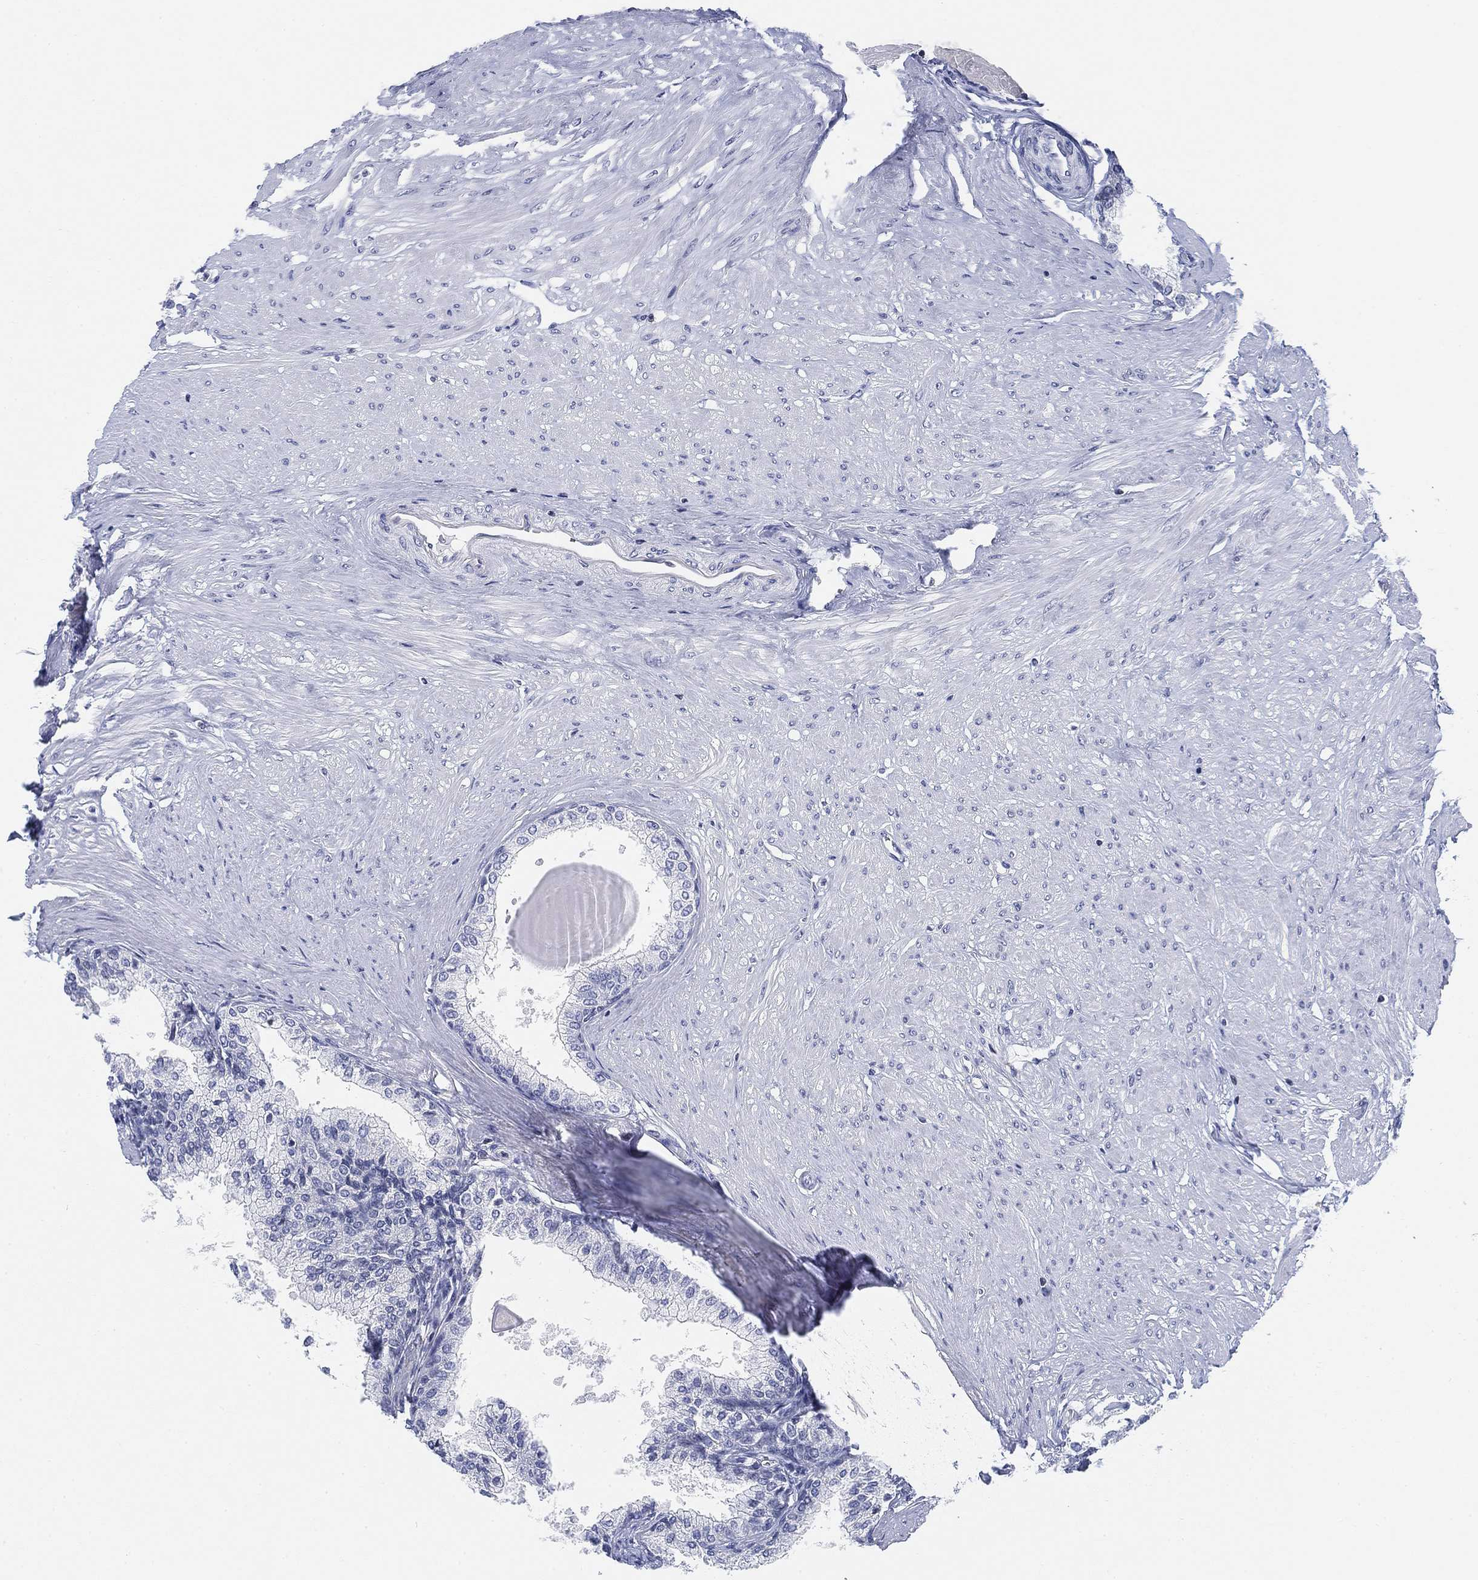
{"staining": {"intensity": "negative", "quantity": "none", "location": "none"}, "tissue": "prostate", "cell_type": "Glandular cells", "image_type": "normal", "snomed": [{"axis": "morphology", "description": "Normal tissue, NOS"}, {"axis": "topography", "description": "Prostate"}], "caption": "Glandular cells are negative for protein expression in normal human prostate. (Stains: DAB immunohistochemistry (IHC) with hematoxylin counter stain, Microscopy: brightfield microscopy at high magnification).", "gene": "FYB1", "patient": {"sex": "male", "age": 63}}